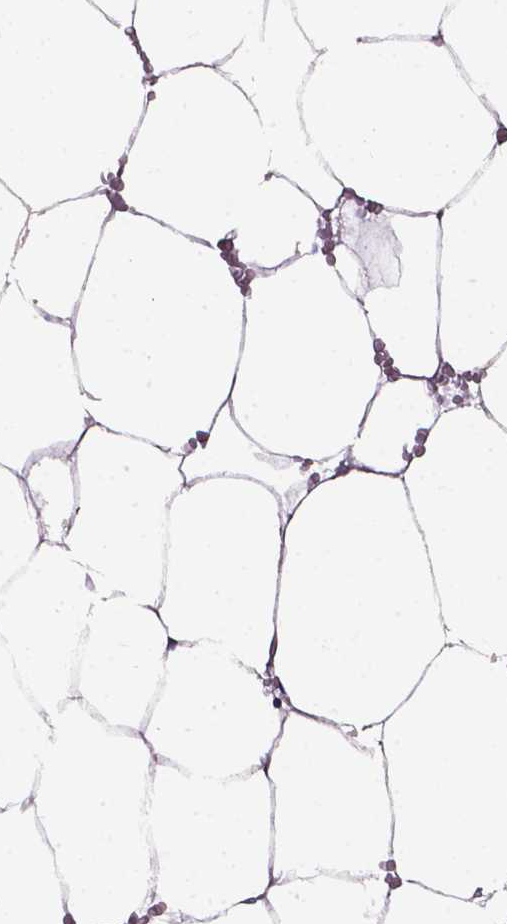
{"staining": {"intensity": "negative", "quantity": "none", "location": "none"}, "tissue": "bone marrow", "cell_type": "Hematopoietic cells", "image_type": "normal", "snomed": [{"axis": "morphology", "description": "Normal tissue, NOS"}, {"axis": "topography", "description": "Bone marrow"}], "caption": "High power microscopy histopathology image of an IHC histopathology image of unremarkable bone marrow, revealing no significant staining in hematopoietic cells.", "gene": "DEFA5", "patient": {"sex": "female", "age": 52}}